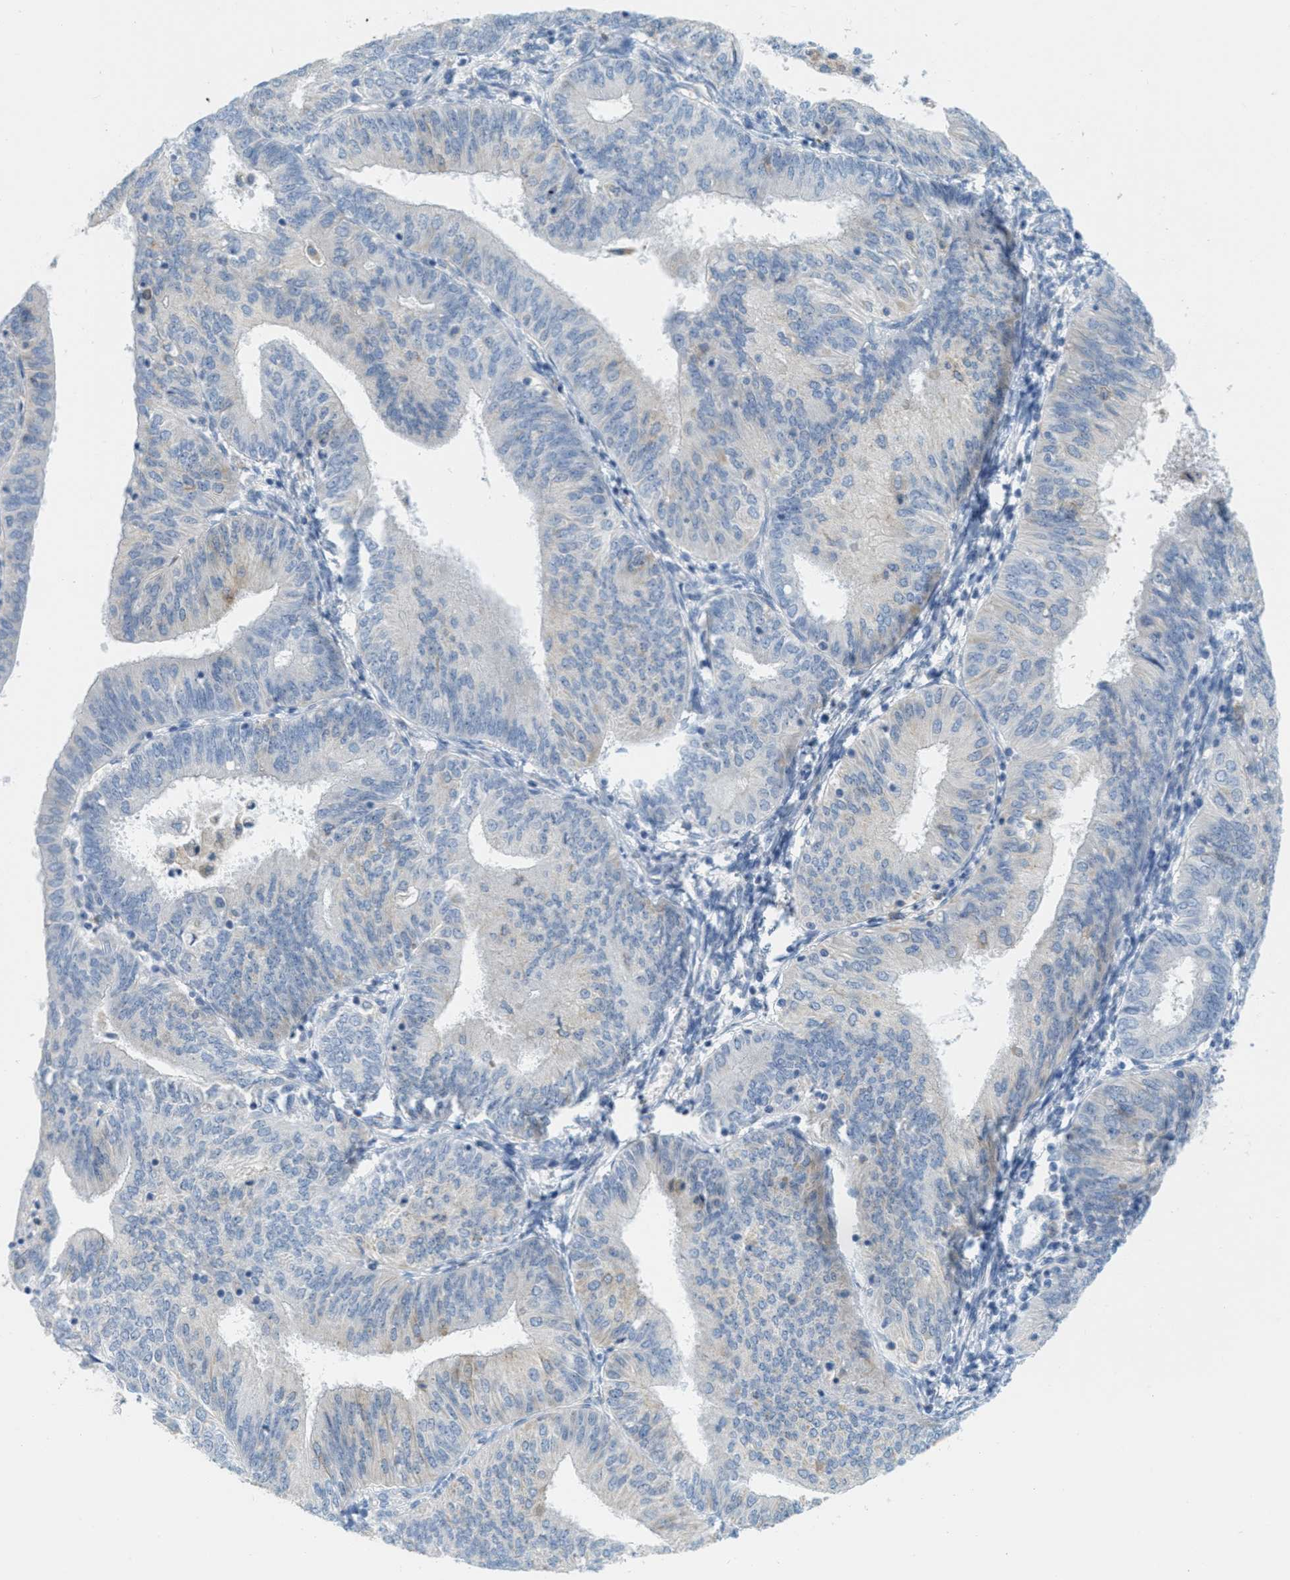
{"staining": {"intensity": "negative", "quantity": "none", "location": "none"}, "tissue": "endometrial cancer", "cell_type": "Tumor cells", "image_type": "cancer", "snomed": [{"axis": "morphology", "description": "Adenocarcinoma, NOS"}, {"axis": "topography", "description": "Endometrium"}], "caption": "Immunohistochemistry (IHC) of human endometrial cancer (adenocarcinoma) displays no expression in tumor cells.", "gene": "TEX264", "patient": {"sex": "female", "age": 58}}